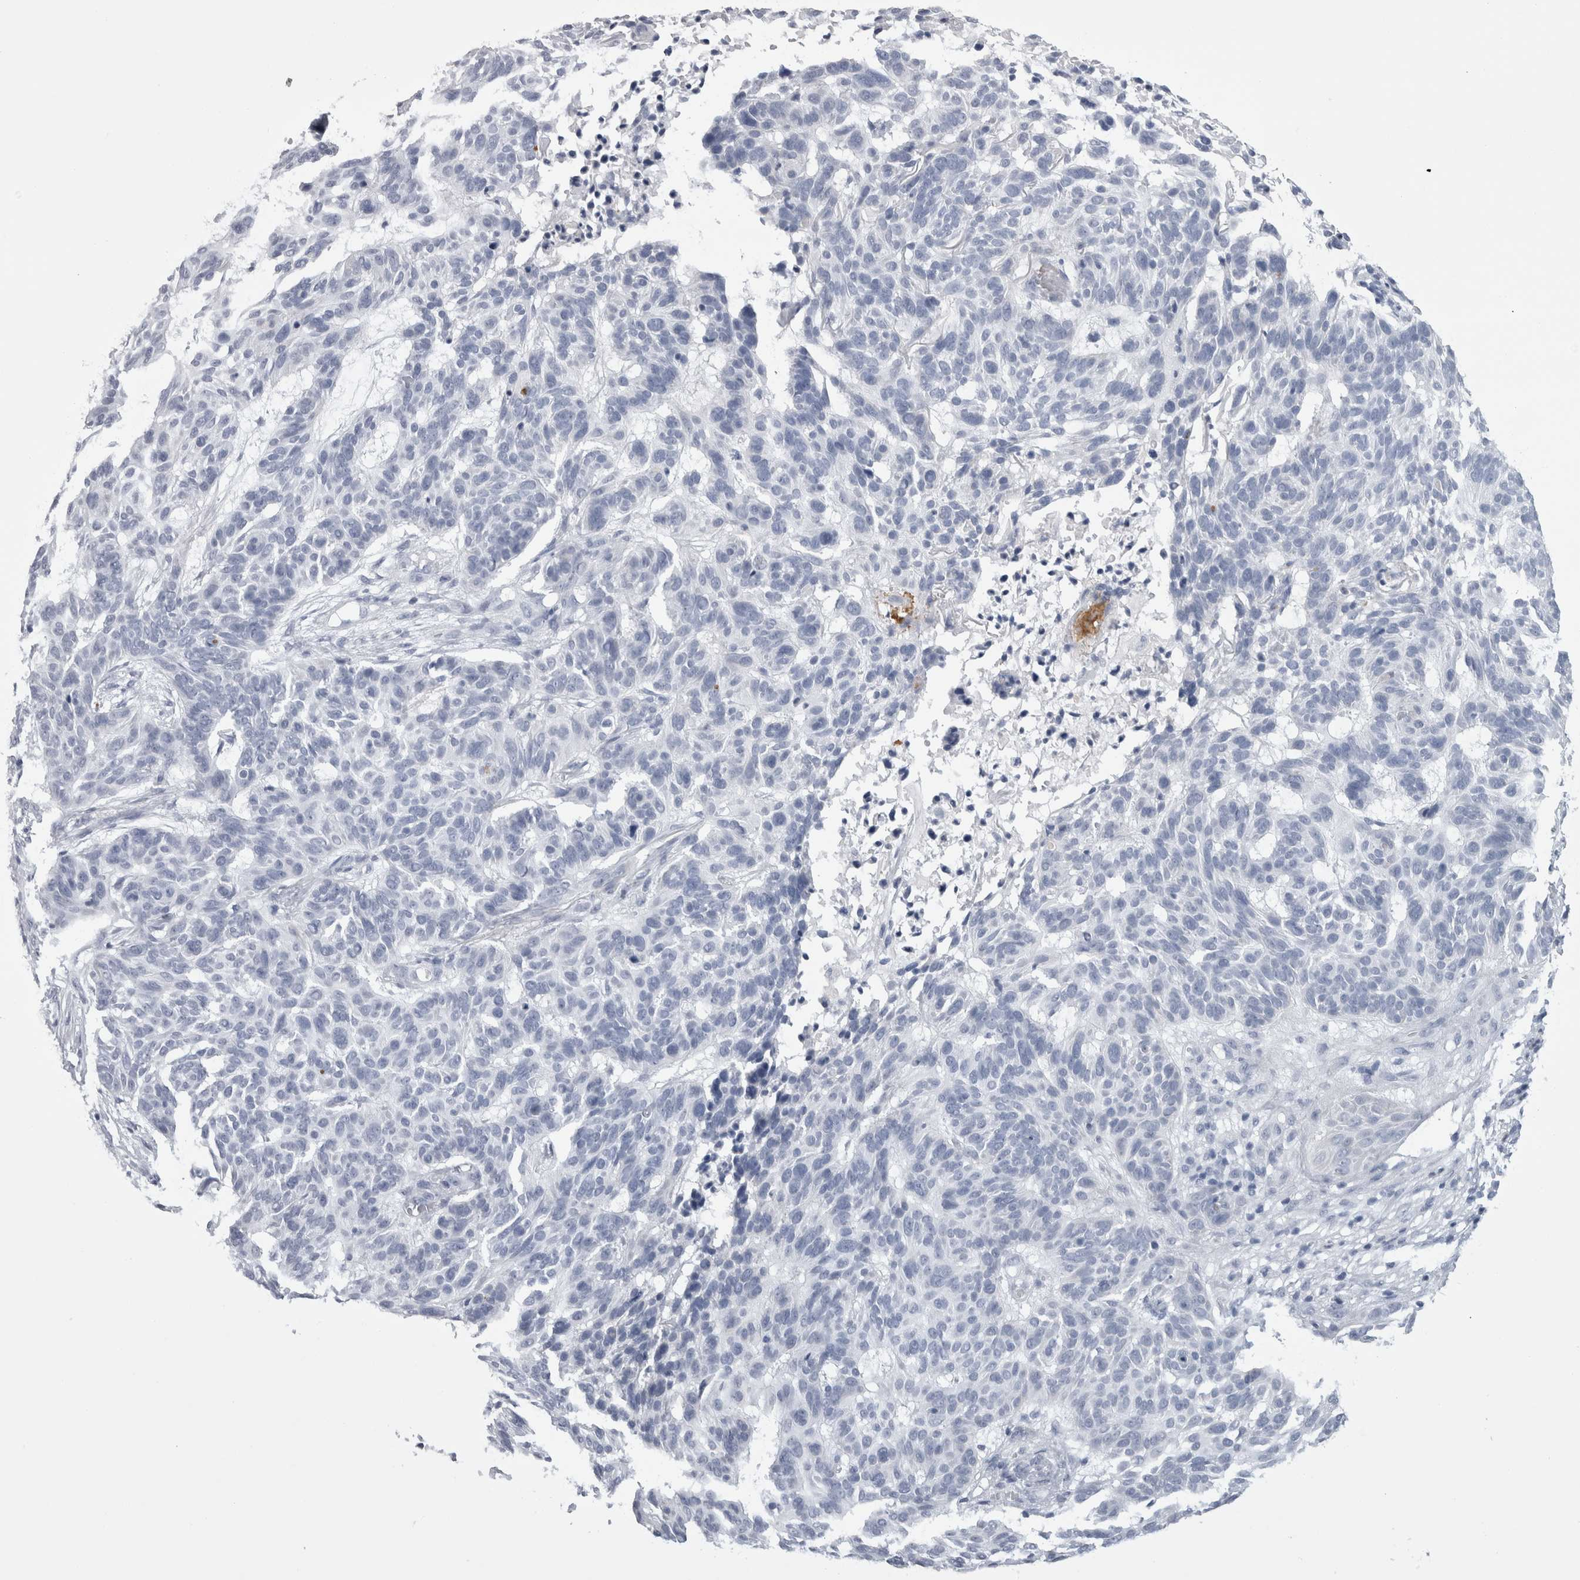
{"staining": {"intensity": "negative", "quantity": "none", "location": "none"}, "tissue": "skin cancer", "cell_type": "Tumor cells", "image_type": "cancer", "snomed": [{"axis": "morphology", "description": "Basal cell carcinoma"}, {"axis": "topography", "description": "Skin"}], "caption": "A histopathology image of basal cell carcinoma (skin) stained for a protein demonstrates no brown staining in tumor cells.", "gene": "ALDH8A1", "patient": {"sex": "male", "age": 85}}